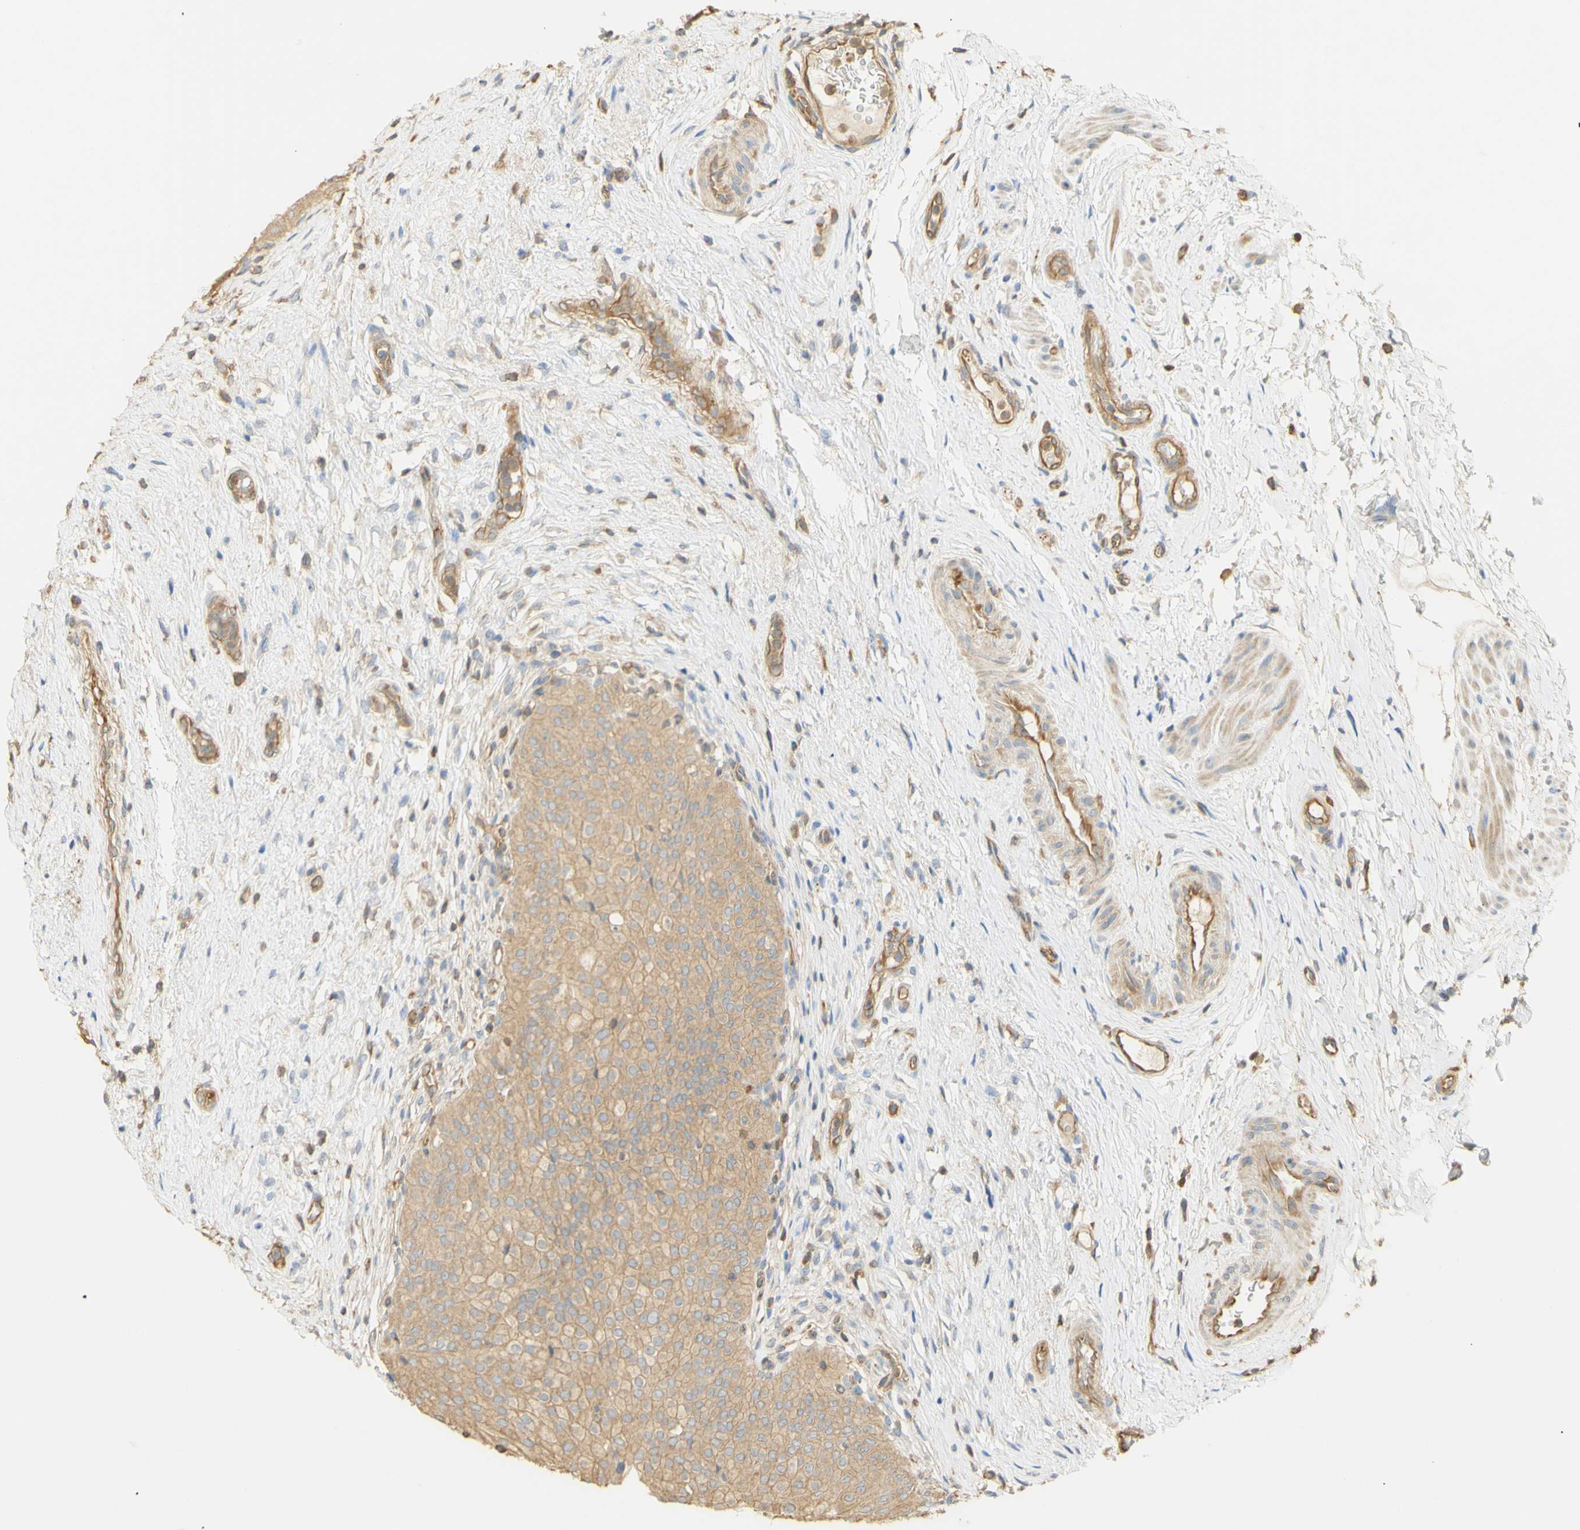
{"staining": {"intensity": "moderate", "quantity": ">75%", "location": "cytoplasmic/membranous"}, "tissue": "urinary bladder", "cell_type": "Urothelial cells", "image_type": "normal", "snomed": [{"axis": "morphology", "description": "Normal tissue, NOS"}, {"axis": "morphology", "description": "Urothelial carcinoma, High grade"}, {"axis": "topography", "description": "Urinary bladder"}], "caption": "Immunohistochemistry micrograph of normal human urinary bladder stained for a protein (brown), which reveals medium levels of moderate cytoplasmic/membranous expression in approximately >75% of urothelial cells.", "gene": "KCNE4", "patient": {"sex": "male", "age": 46}}